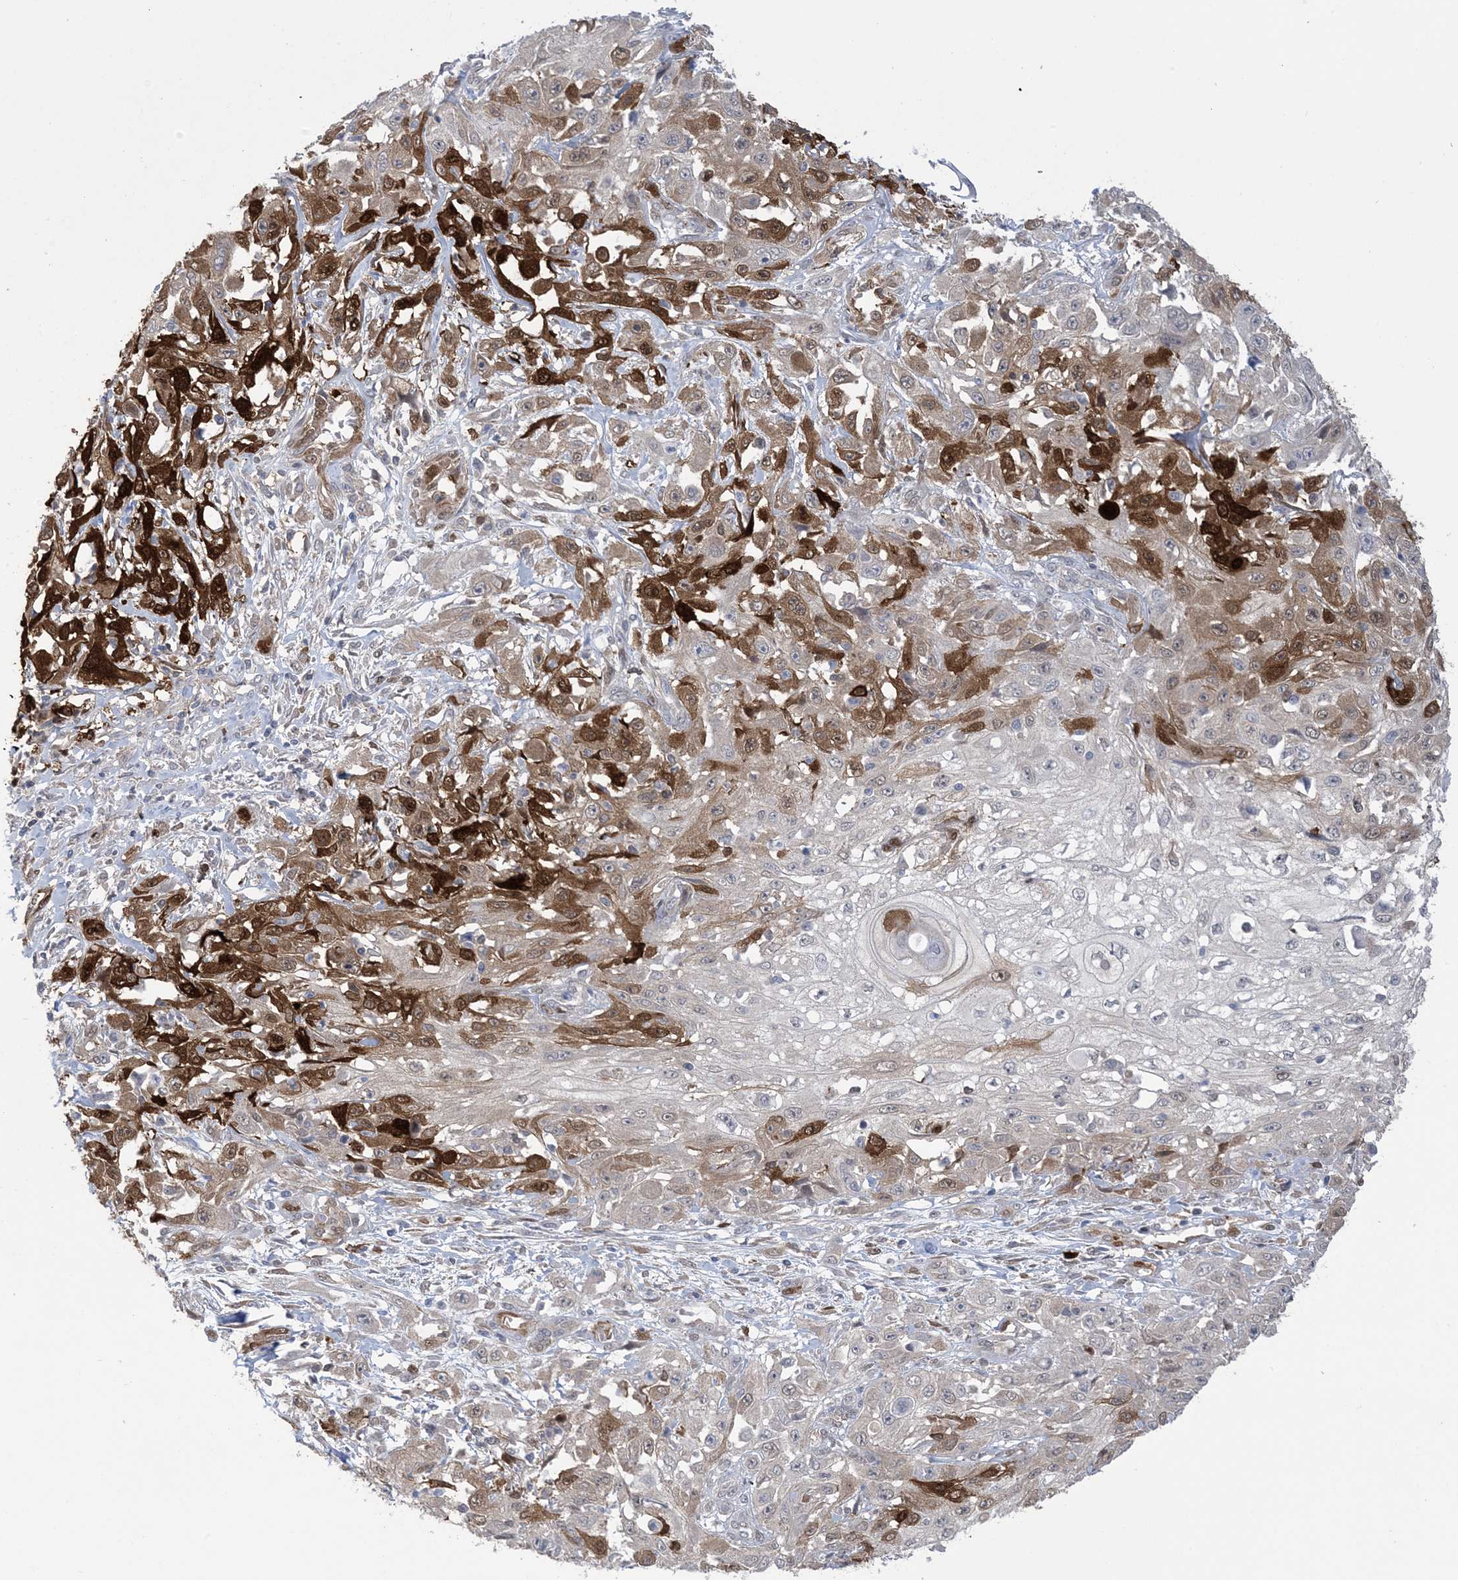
{"staining": {"intensity": "strong", "quantity": "25%-75%", "location": "cytoplasmic/membranous"}, "tissue": "skin cancer", "cell_type": "Tumor cells", "image_type": "cancer", "snomed": [{"axis": "morphology", "description": "Squamous cell carcinoma, NOS"}, {"axis": "morphology", "description": "Squamous cell carcinoma, metastatic, NOS"}, {"axis": "topography", "description": "Skin"}, {"axis": "topography", "description": "Lymph node"}], "caption": "Skin cancer tissue reveals strong cytoplasmic/membranous staining in about 25%-75% of tumor cells Using DAB (3,3'-diaminobenzidine) (brown) and hematoxylin (blue) stains, captured at high magnification using brightfield microscopy.", "gene": "HMGCS1", "patient": {"sex": "male", "age": 75}}